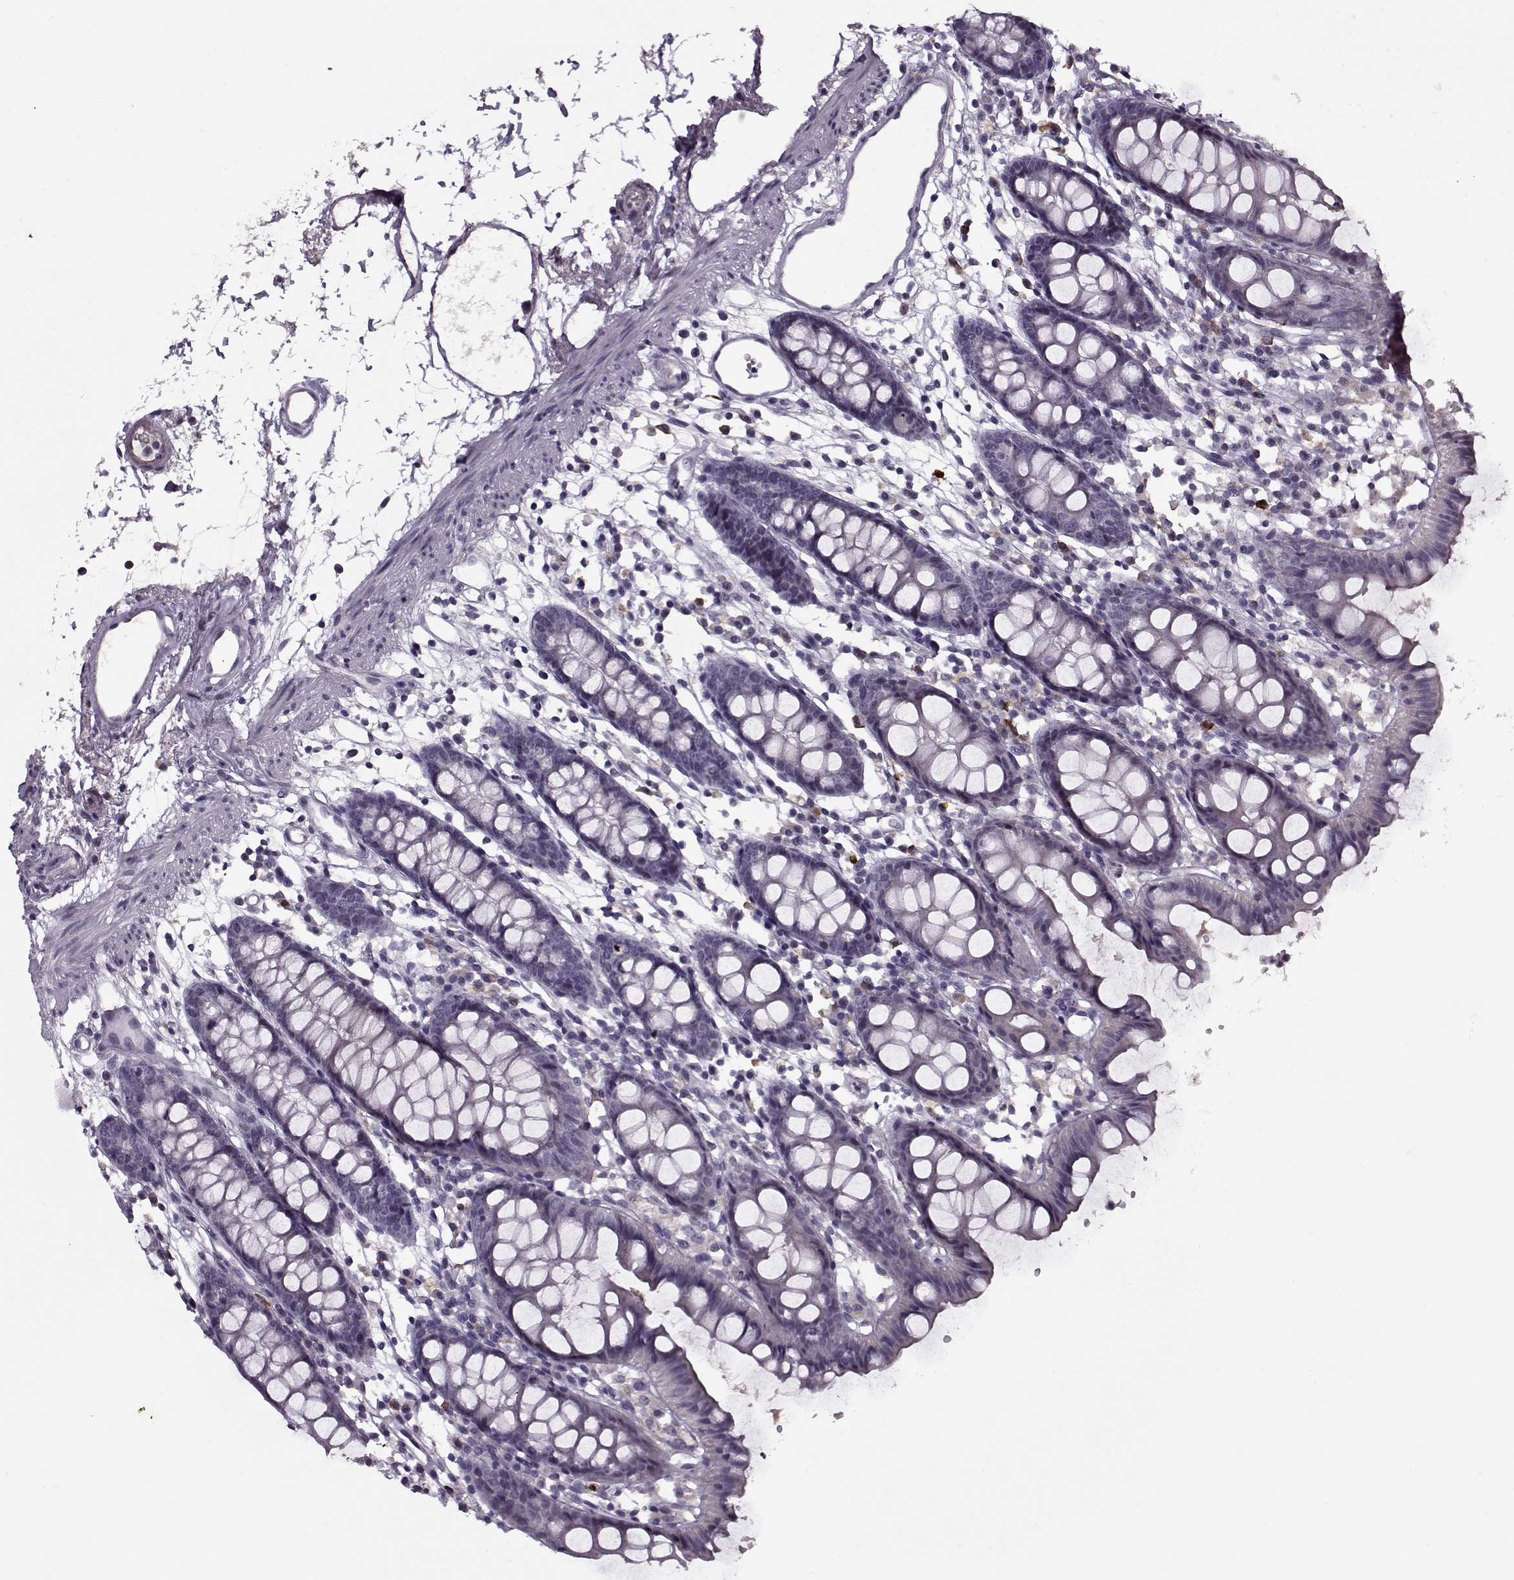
{"staining": {"intensity": "negative", "quantity": "none", "location": "none"}, "tissue": "colon", "cell_type": "Endothelial cells", "image_type": "normal", "snomed": [{"axis": "morphology", "description": "Normal tissue, NOS"}, {"axis": "topography", "description": "Colon"}], "caption": "An immunohistochemistry image of unremarkable colon is shown. There is no staining in endothelial cells of colon. (DAB immunohistochemistry (IHC) with hematoxylin counter stain).", "gene": "KRT9", "patient": {"sex": "female", "age": 84}}